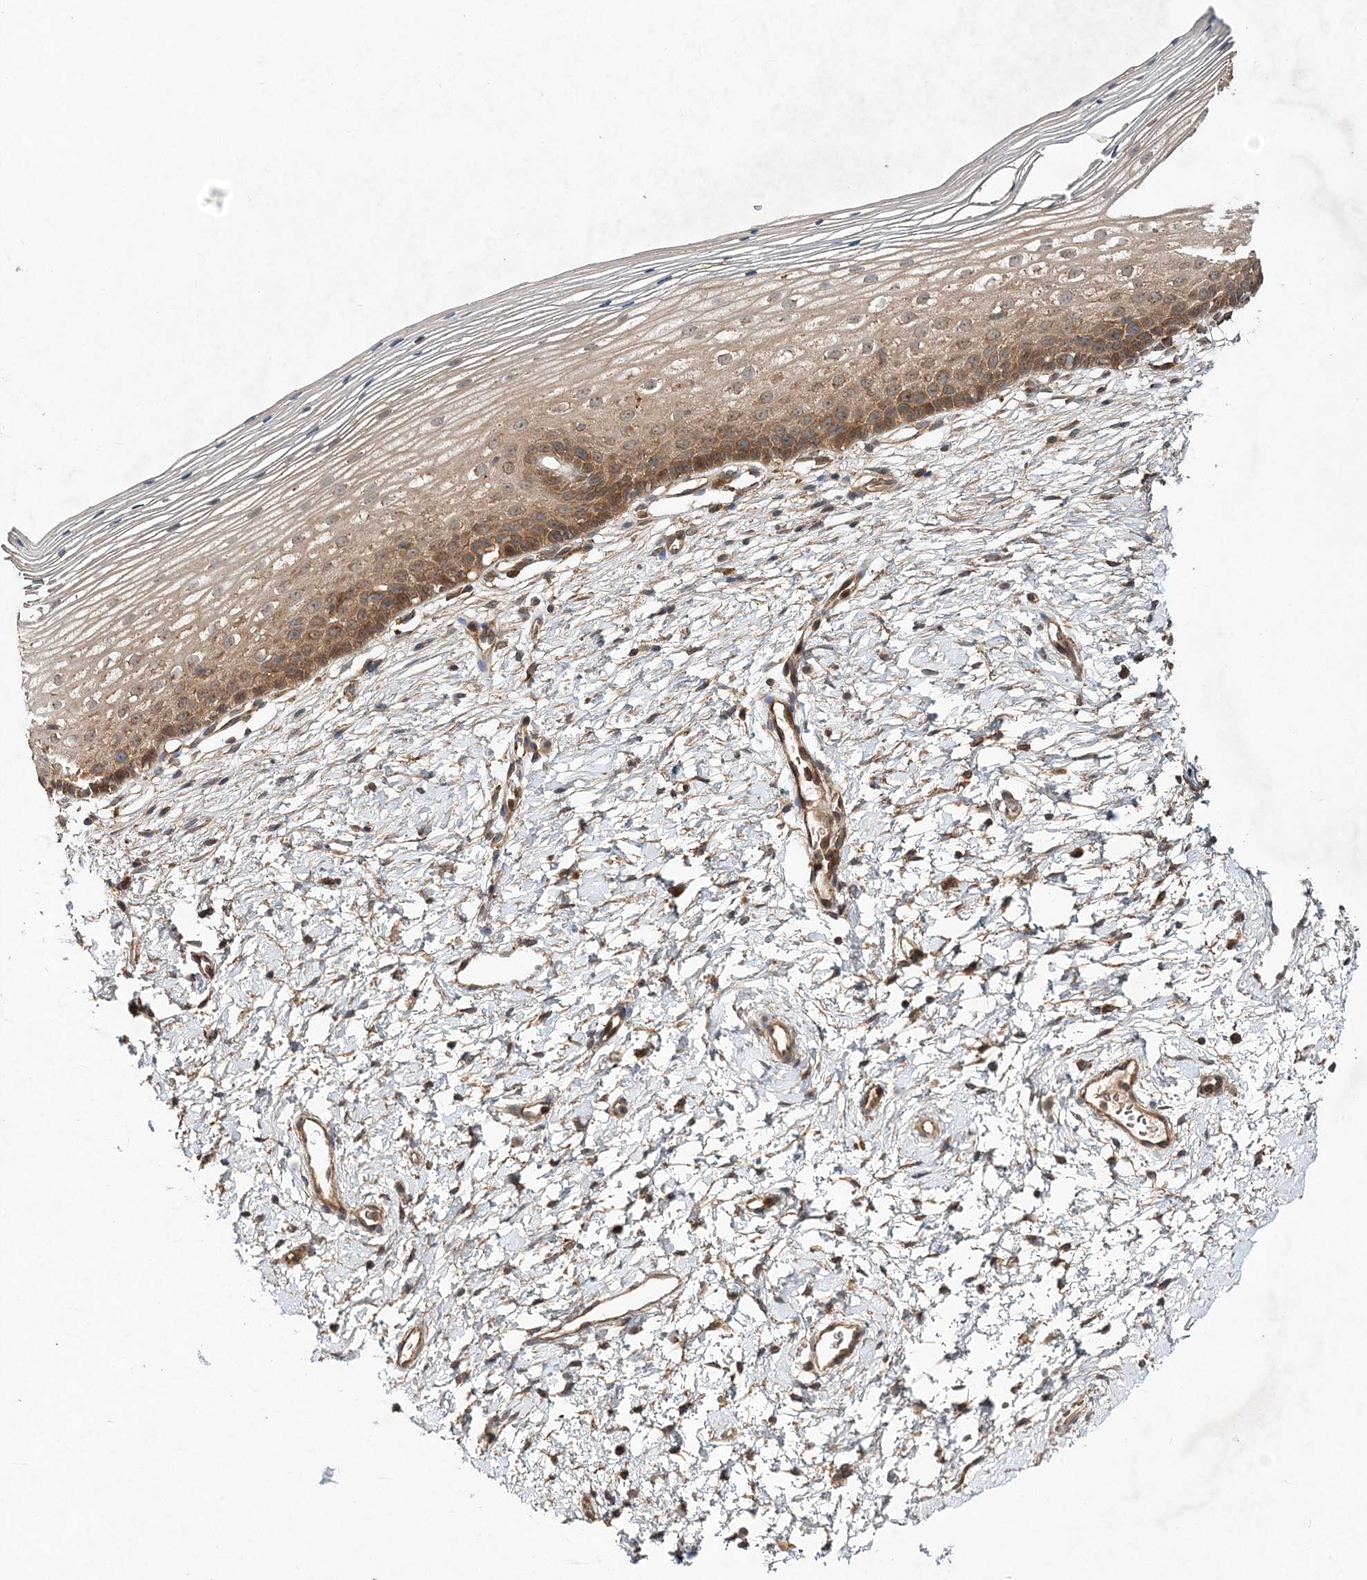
{"staining": {"intensity": "moderate", "quantity": ">75%", "location": "cytoplasmic/membranous,nuclear"}, "tissue": "cervix", "cell_type": "Glandular cells", "image_type": "normal", "snomed": [{"axis": "morphology", "description": "Normal tissue, NOS"}, {"axis": "topography", "description": "Cervix"}], "caption": "Cervix stained with immunohistochemistry displays moderate cytoplasmic/membranous,nuclear positivity in about >75% of glandular cells. (brown staining indicates protein expression, while blue staining denotes nuclei).", "gene": "TMEM9B", "patient": {"sex": "female", "age": 72}}